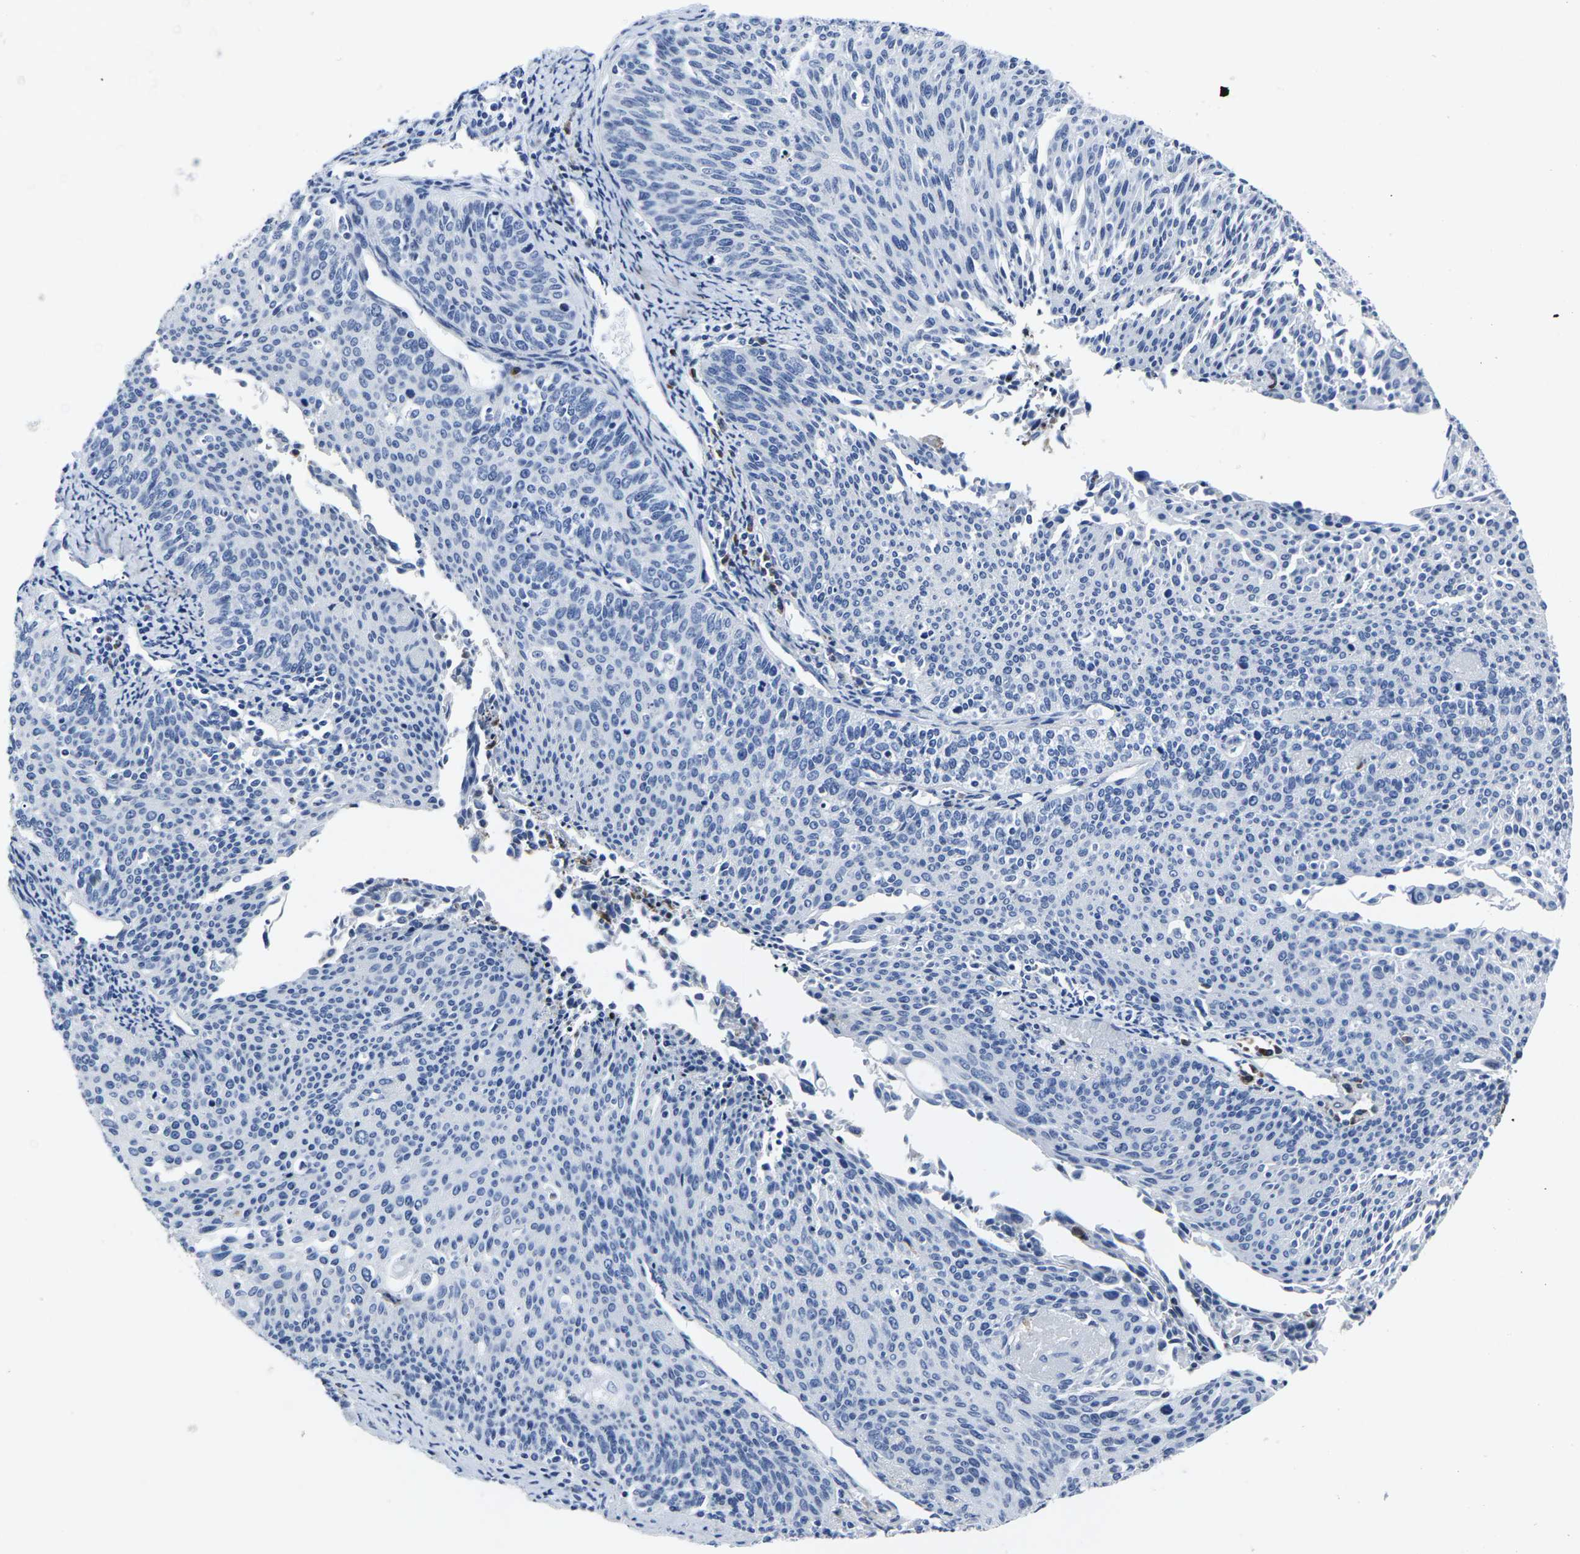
{"staining": {"intensity": "negative", "quantity": "none", "location": "none"}, "tissue": "cervical cancer", "cell_type": "Tumor cells", "image_type": "cancer", "snomed": [{"axis": "morphology", "description": "Squamous cell carcinoma, NOS"}, {"axis": "topography", "description": "Cervix"}], "caption": "An immunohistochemistry (IHC) image of cervical squamous cell carcinoma is shown. There is no staining in tumor cells of cervical squamous cell carcinoma.", "gene": "RPN1", "patient": {"sex": "female", "age": 55}}